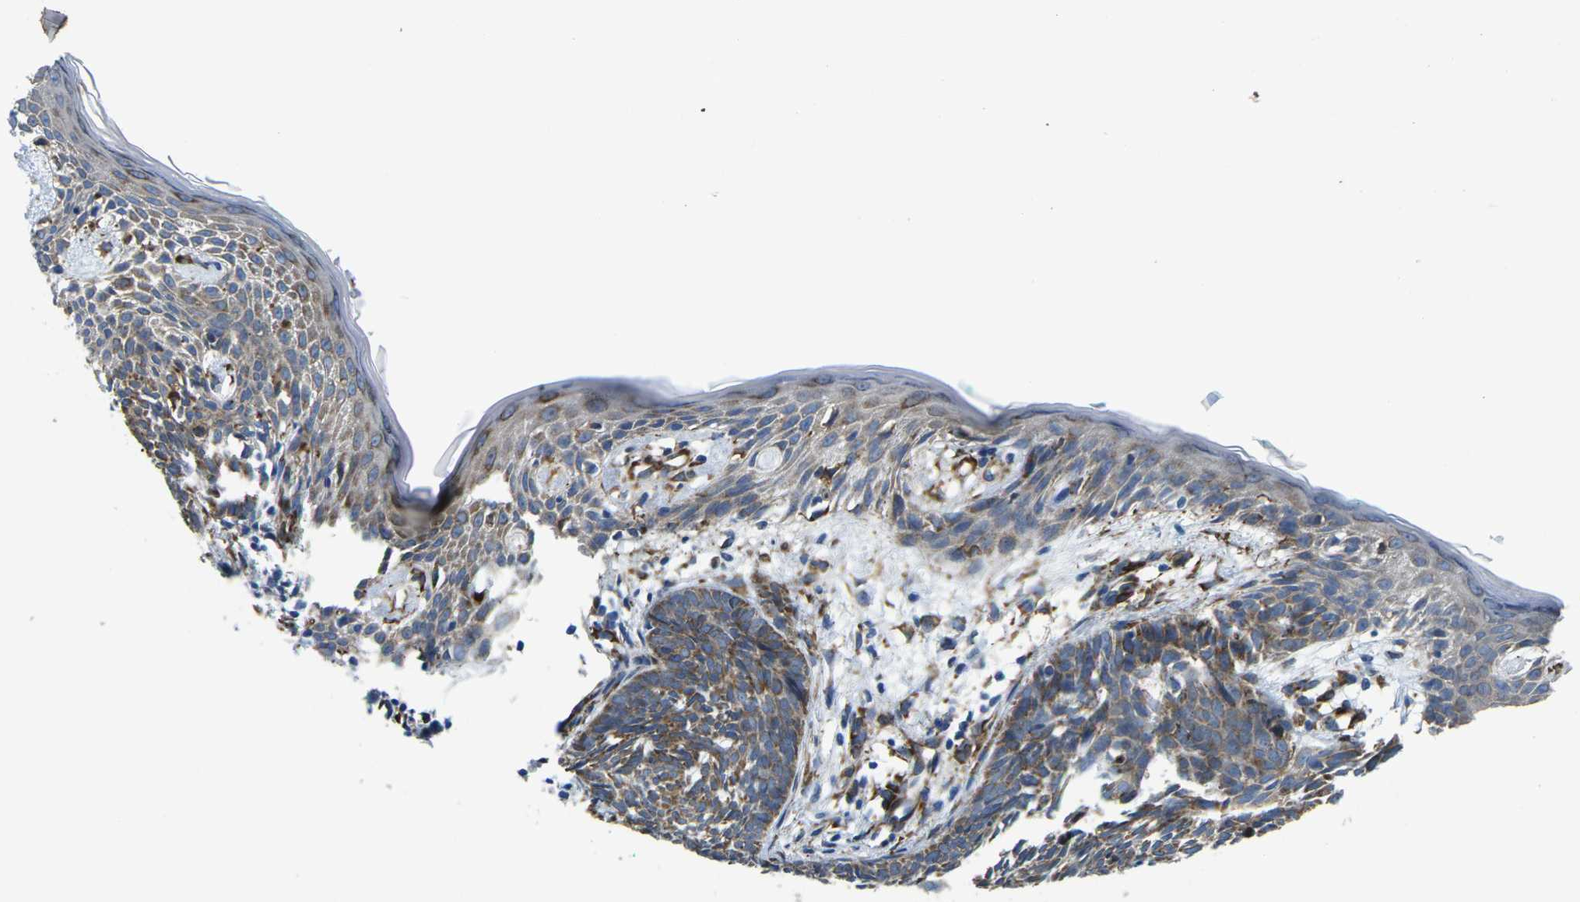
{"staining": {"intensity": "weak", "quantity": "25%-75%", "location": "cytoplasmic/membranous"}, "tissue": "skin cancer", "cell_type": "Tumor cells", "image_type": "cancer", "snomed": [{"axis": "morphology", "description": "Basal cell carcinoma"}, {"axis": "topography", "description": "Skin"}], "caption": "Basal cell carcinoma (skin) was stained to show a protein in brown. There is low levels of weak cytoplasmic/membranous expression in about 25%-75% of tumor cells. (DAB (3,3'-diaminobenzidine) = brown stain, brightfield microscopy at high magnification).", "gene": "PDZD8", "patient": {"sex": "male", "age": 60}}